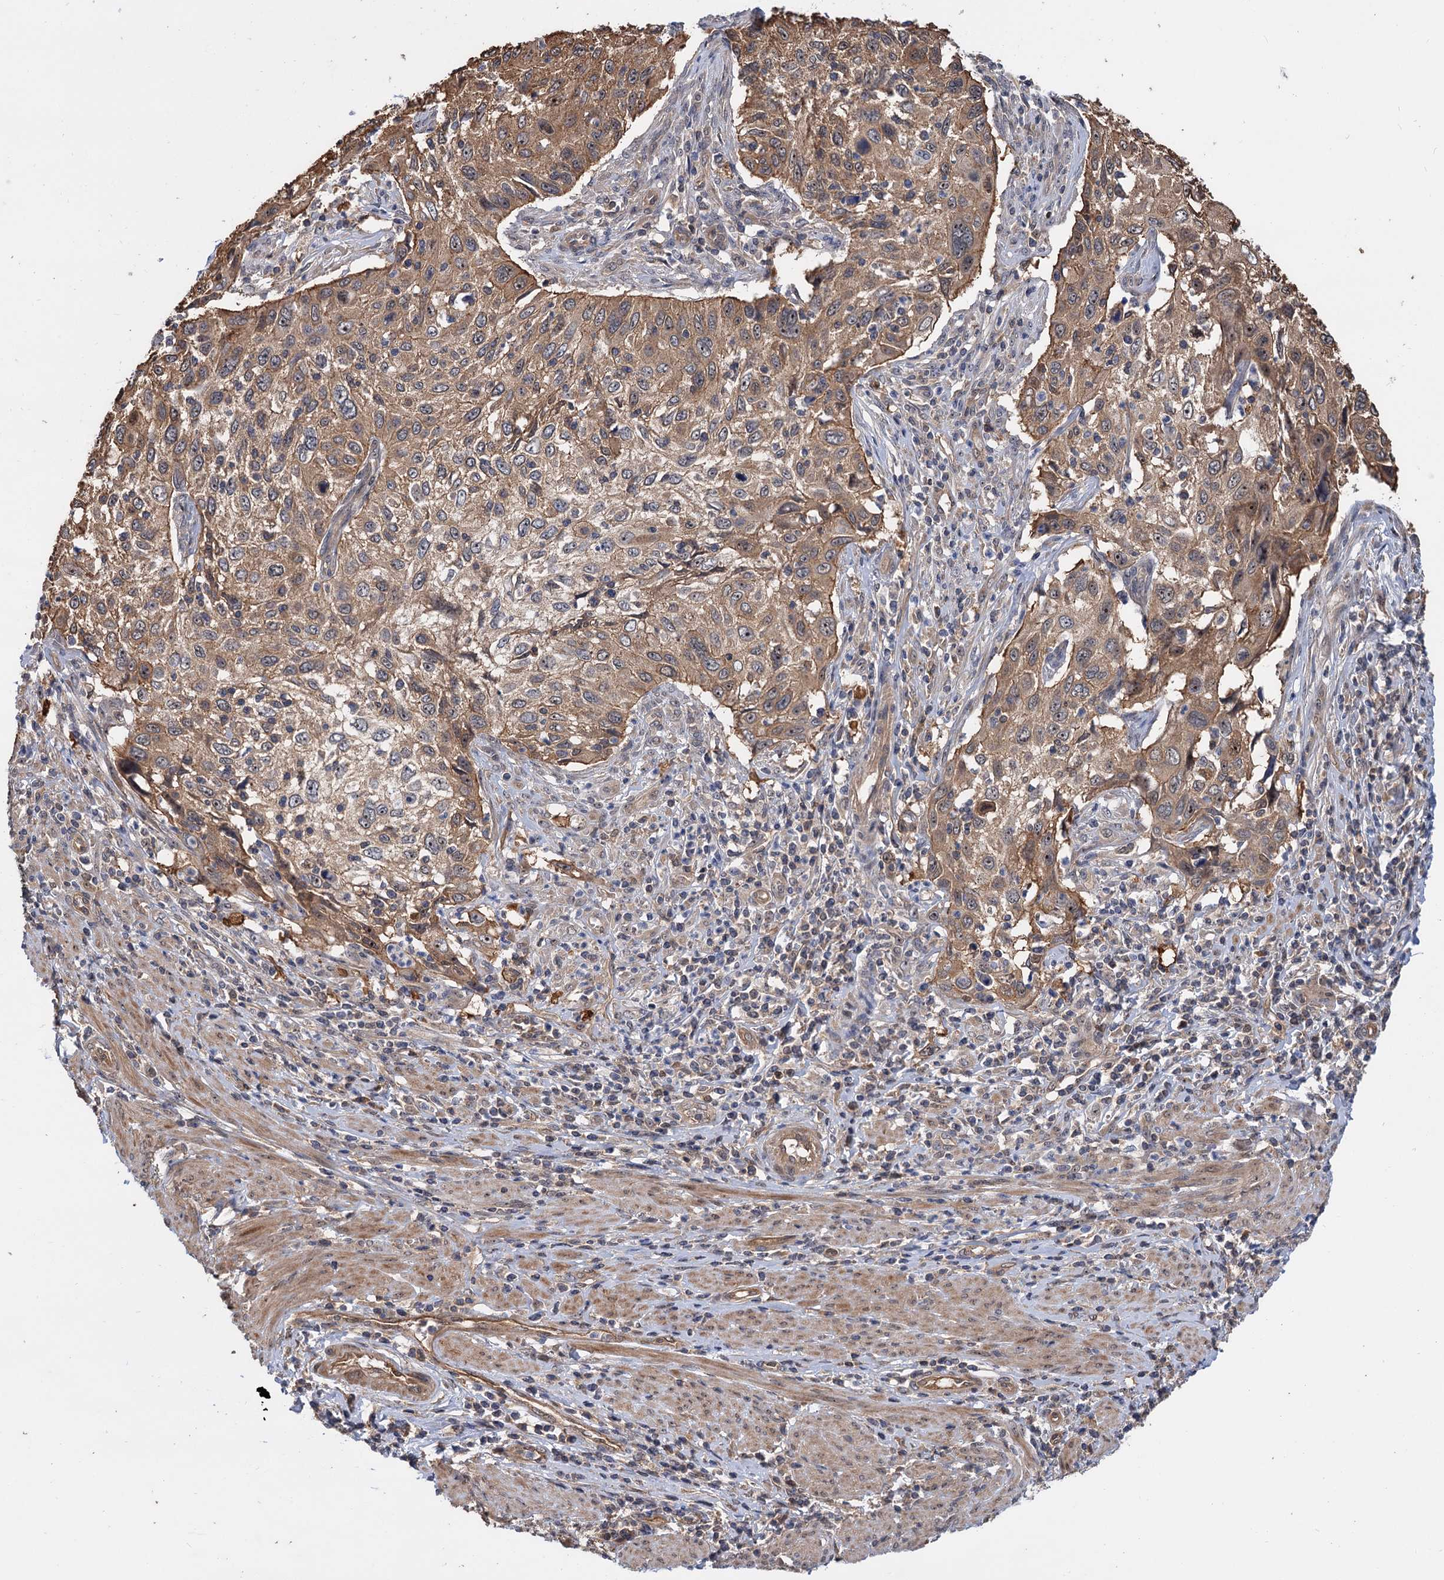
{"staining": {"intensity": "moderate", "quantity": ">75%", "location": "cytoplasmic/membranous"}, "tissue": "cervical cancer", "cell_type": "Tumor cells", "image_type": "cancer", "snomed": [{"axis": "morphology", "description": "Squamous cell carcinoma, NOS"}, {"axis": "topography", "description": "Cervix"}], "caption": "The micrograph demonstrates staining of cervical cancer, revealing moderate cytoplasmic/membranous protein staining (brown color) within tumor cells.", "gene": "SNX15", "patient": {"sex": "female", "age": 70}}